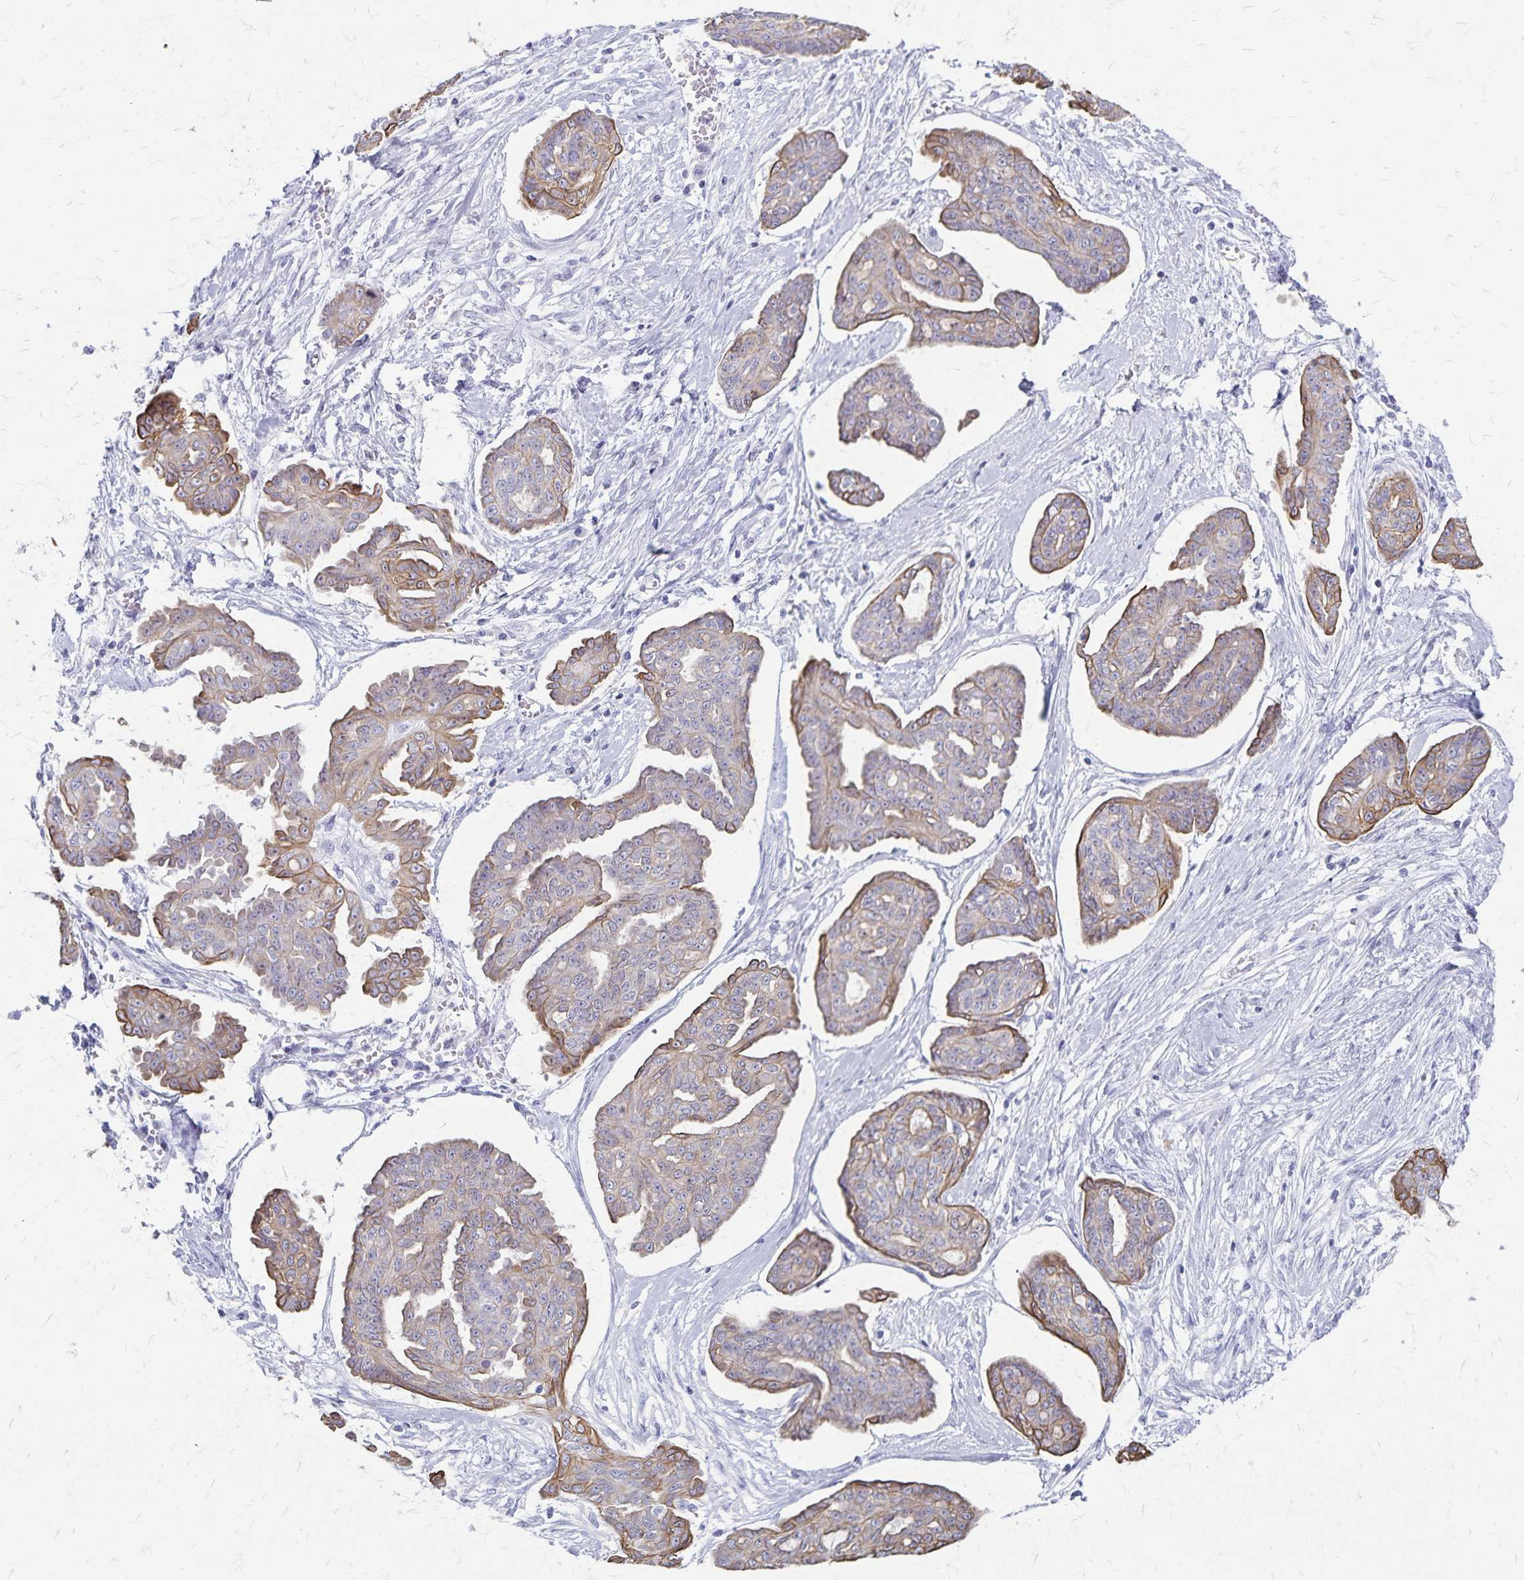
{"staining": {"intensity": "moderate", "quantity": "25%-75%", "location": "cytoplasmic/membranous"}, "tissue": "ovarian cancer", "cell_type": "Tumor cells", "image_type": "cancer", "snomed": [{"axis": "morphology", "description": "Cystadenocarcinoma, serous, NOS"}, {"axis": "topography", "description": "Ovary"}], "caption": "A micrograph of human serous cystadenocarcinoma (ovarian) stained for a protein shows moderate cytoplasmic/membranous brown staining in tumor cells.", "gene": "GPBAR1", "patient": {"sex": "female", "age": 71}}